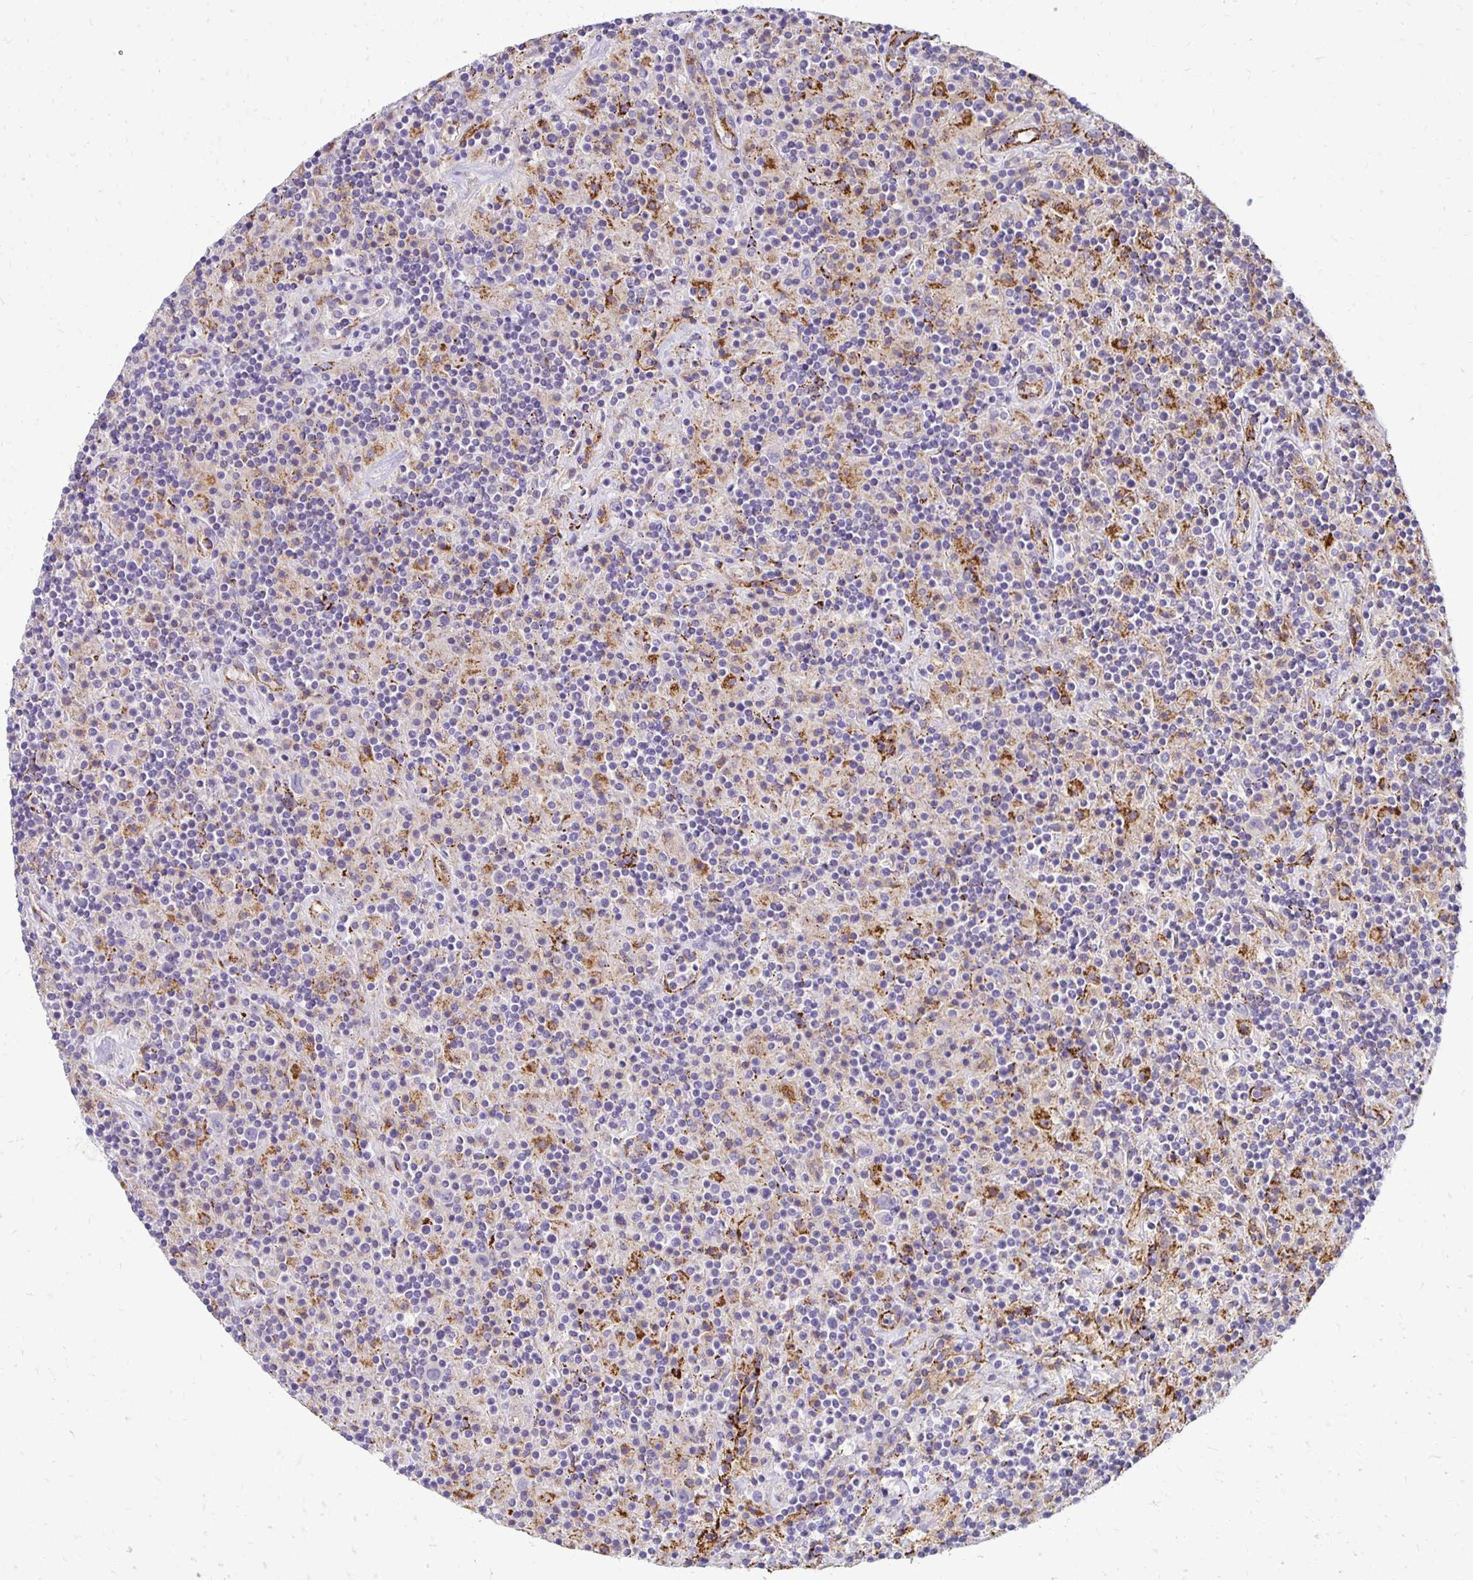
{"staining": {"intensity": "weak", "quantity": "<25%", "location": "cytoplasmic/membranous"}, "tissue": "lymphoma", "cell_type": "Tumor cells", "image_type": "cancer", "snomed": [{"axis": "morphology", "description": "Hodgkin's disease, NOS"}, {"axis": "topography", "description": "Lymph node"}], "caption": "Micrograph shows no significant protein staining in tumor cells of lymphoma. (Stains: DAB (3,3'-diaminobenzidine) immunohistochemistry with hematoxylin counter stain, Microscopy: brightfield microscopy at high magnification).", "gene": "TTYH1", "patient": {"sex": "male", "age": 70}}